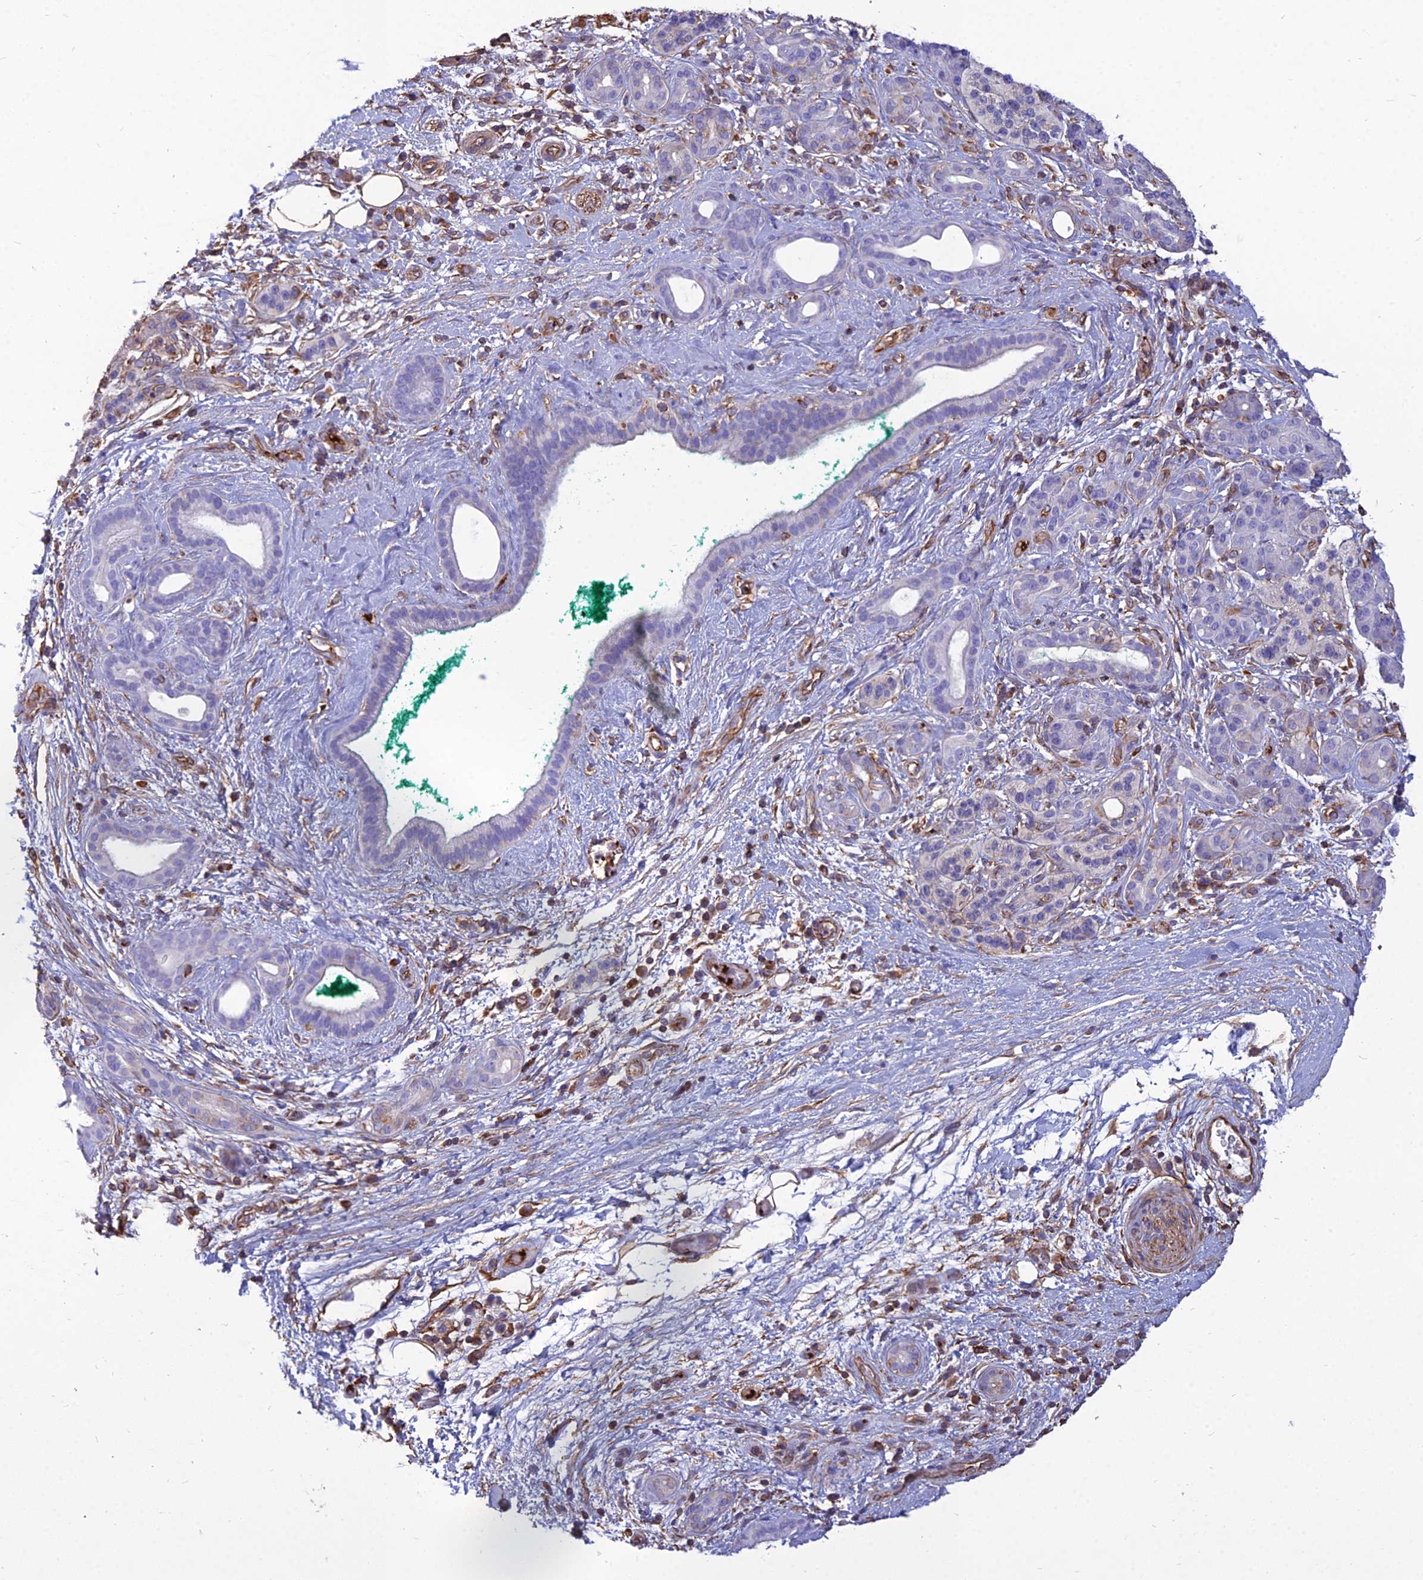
{"staining": {"intensity": "negative", "quantity": "none", "location": "none"}, "tissue": "pancreatic cancer", "cell_type": "Tumor cells", "image_type": "cancer", "snomed": [{"axis": "morphology", "description": "Adenocarcinoma, NOS"}, {"axis": "topography", "description": "Pancreas"}], "caption": "An IHC micrograph of pancreatic cancer (adenocarcinoma) is shown. There is no staining in tumor cells of pancreatic cancer (adenocarcinoma).", "gene": "PSMD11", "patient": {"sex": "male", "age": 78}}